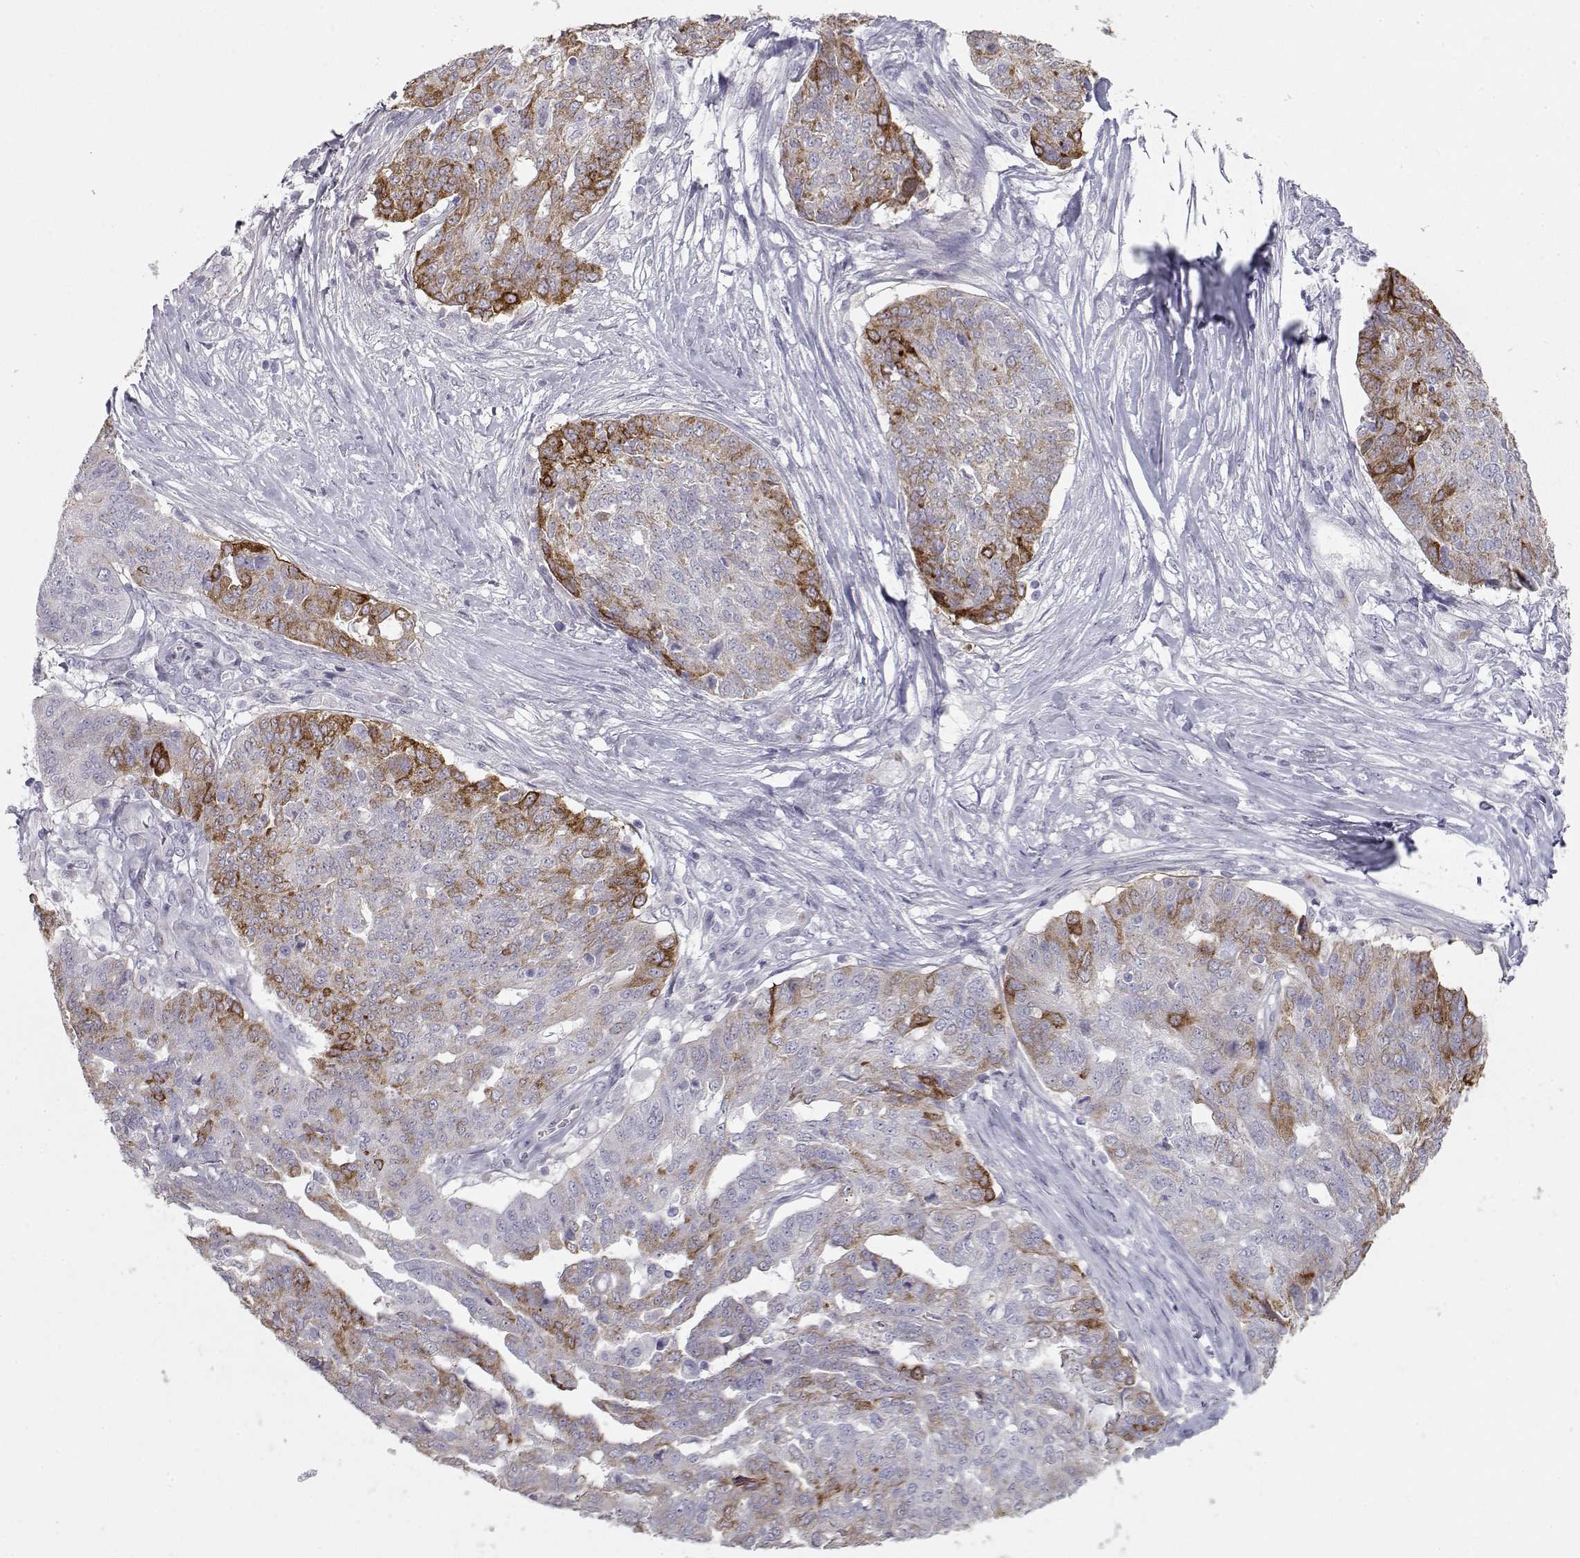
{"staining": {"intensity": "strong", "quantity": "<25%", "location": "cytoplasmic/membranous"}, "tissue": "ovarian cancer", "cell_type": "Tumor cells", "image_type": "cancer", "snomed": [{"axis": "morphology", "description": "Cystadenocarcinoma, serous, NOS"}, {"axis": "topography", "description": "Ovary"}], "caption": "This is a micrograph of immunohistochemistry staining of ovarian cancer (serous cystadenocarcinoma), which shows strong expression in the cytoplasmic/membranous of tumor cells.", "gene": "LAMB3", "patient": {"sex": "female", "age": 67}}